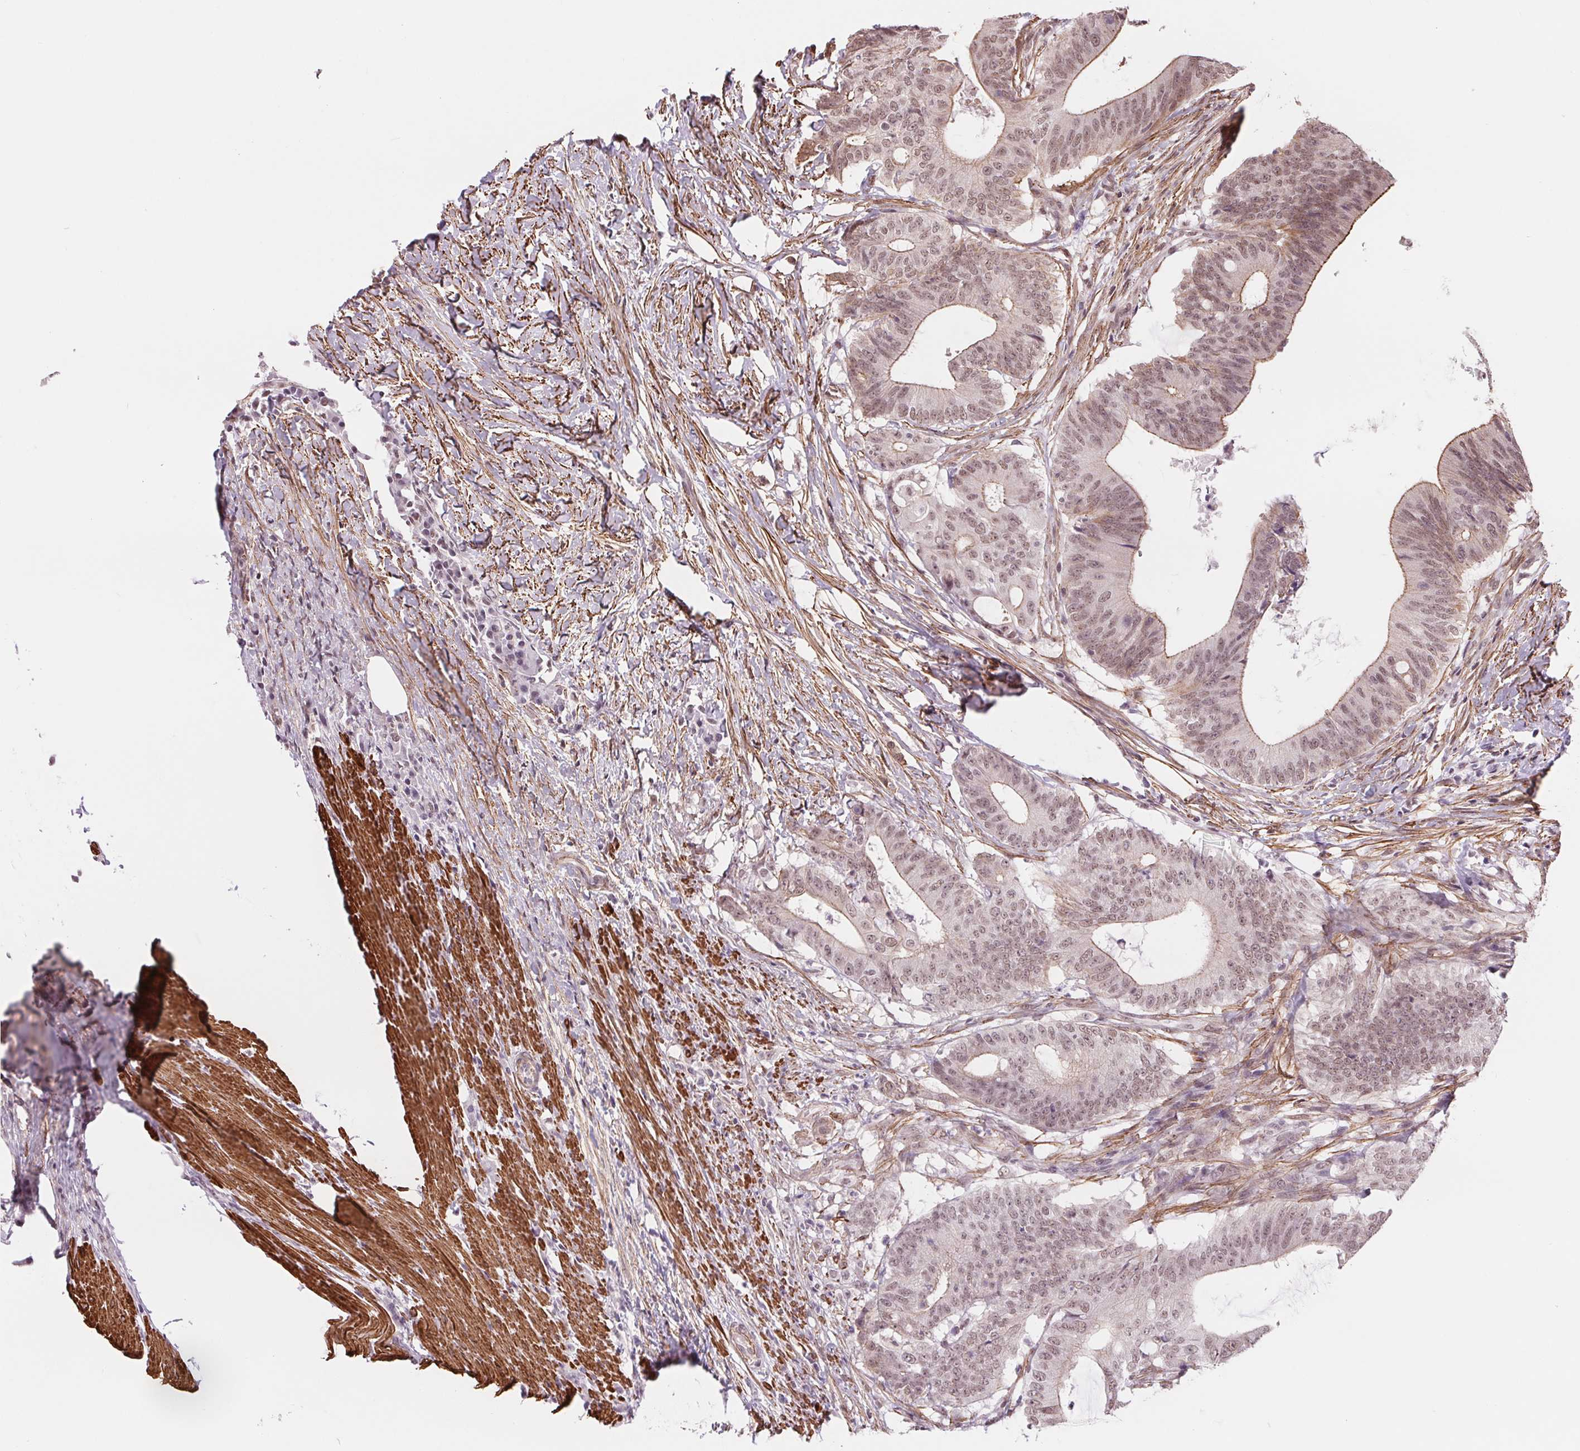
{"staining": {"intensity": "weak", "quantity": ">75%", "location": "cytoplasmic/membranous,nuclear"}, "tissue": "colorectal cancer", "cell_type": "Tumor cells", "image_type": "cancer", "snomed": [{"axis": "morphology", "description": "Adenocarcinoma, NOS"}, {"axis": "topography", "description": "Colon"}], "caption": "This histopathology image displays IHC staining of colorectal cancer, with low weak cytoplasmic/membranous and nuclear staining in about >75% of tumor cells.", "gene": "BCAT1", "patient": {"sex": "female", "age": 43}}